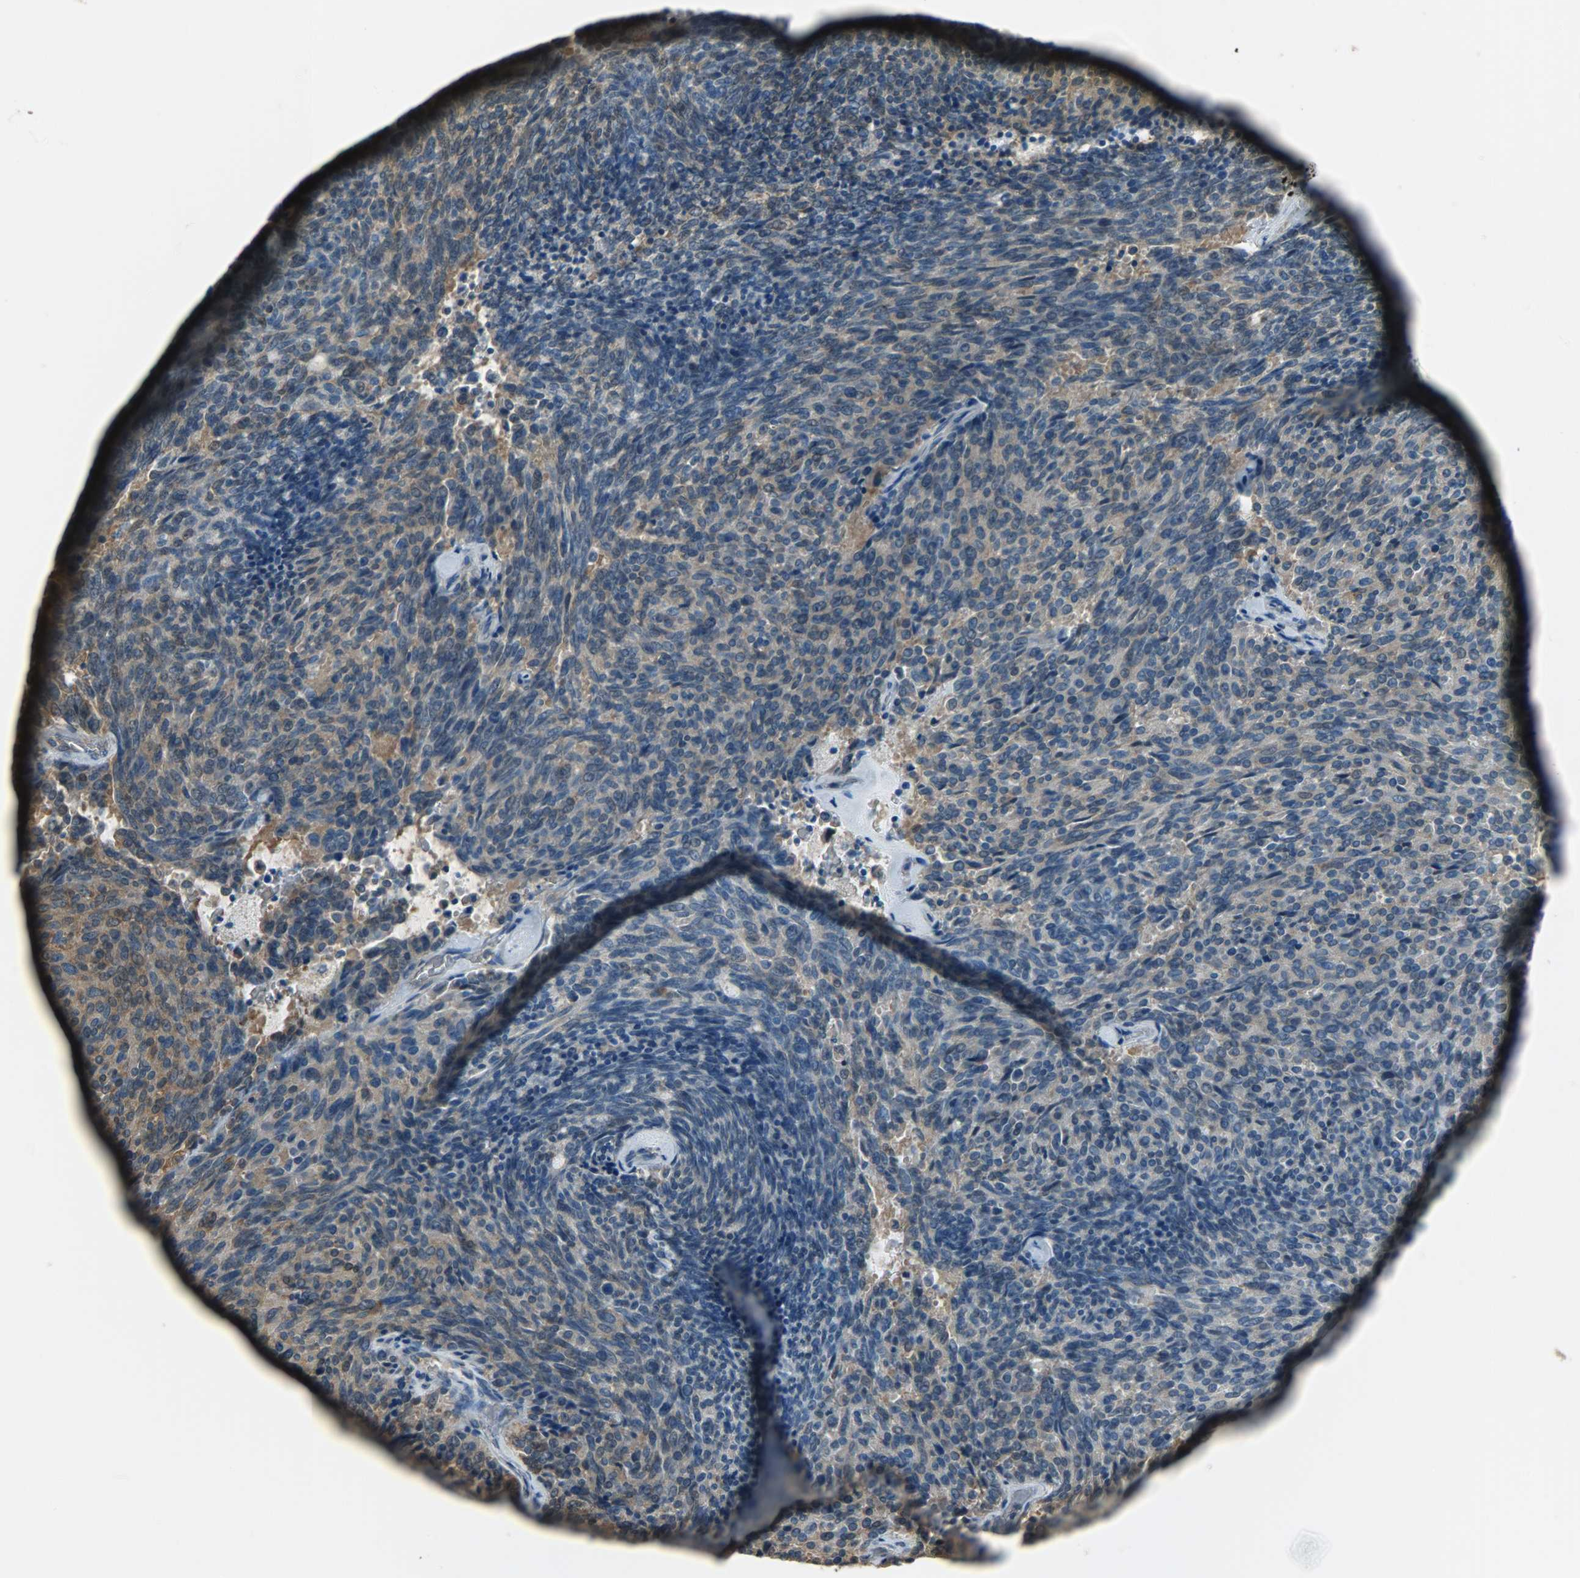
{"staining": {"intensity": "weak", "quantity": ">75%", "location": "cytoplasmic/membranous"}, "tissue": "carcinoid", "cell_type": "Tumor cells", "image_type": "cancer", "snomed": [{"axis": "morphology", "description": "Carcinoid, malignant, NOS"}, {"axis": "topography", "description": "Pancreas"}], "caption": "A low amount of weak cytoplasmic/membranous positivity is identified in approximately >75% of tumor cells in carcinoid tissue.", "gene": "LDHB", "patient": {"sex": "female", "age": 54}}